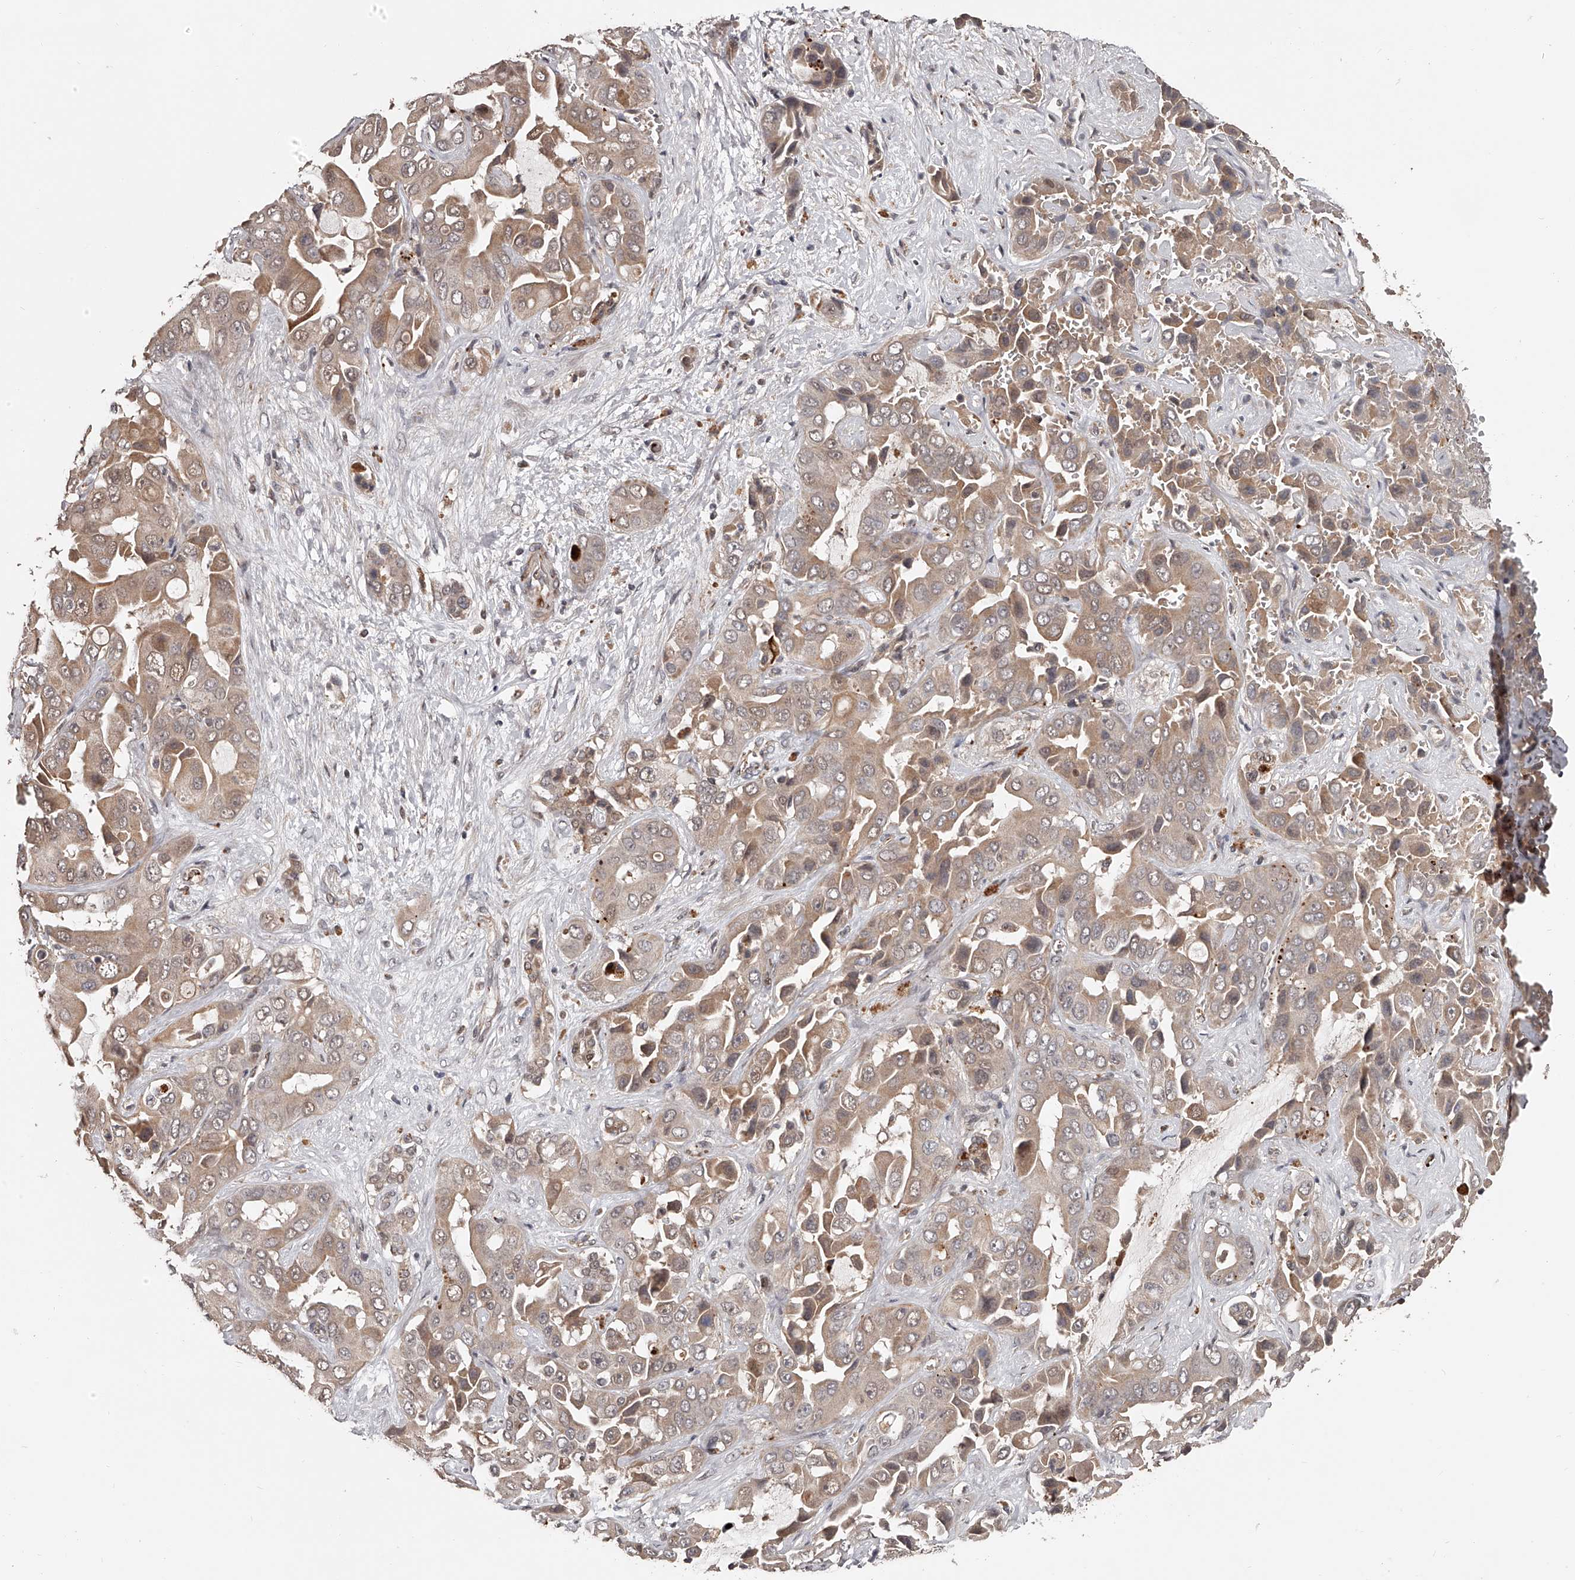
{"staining": {"intensity": "weak", "quantity": ">75%", "location": "cytoplasmic/membranous"}, "tissue": "liver cancer", "cell_type": "Tumor cells", "image_type": "cancer", "snomed": [{"axis": "morphology", "description": "Cholangiocarcinoma"}, {"axis": "topography", "description": "Liver"}], "caption": "A micrograph of human liver cancer stained for a protein displays weak cytoplasmic/membranous brown staining in tumor cells.", "gene": "URGCP", "patient": {"sex": "female", "age": 52}}